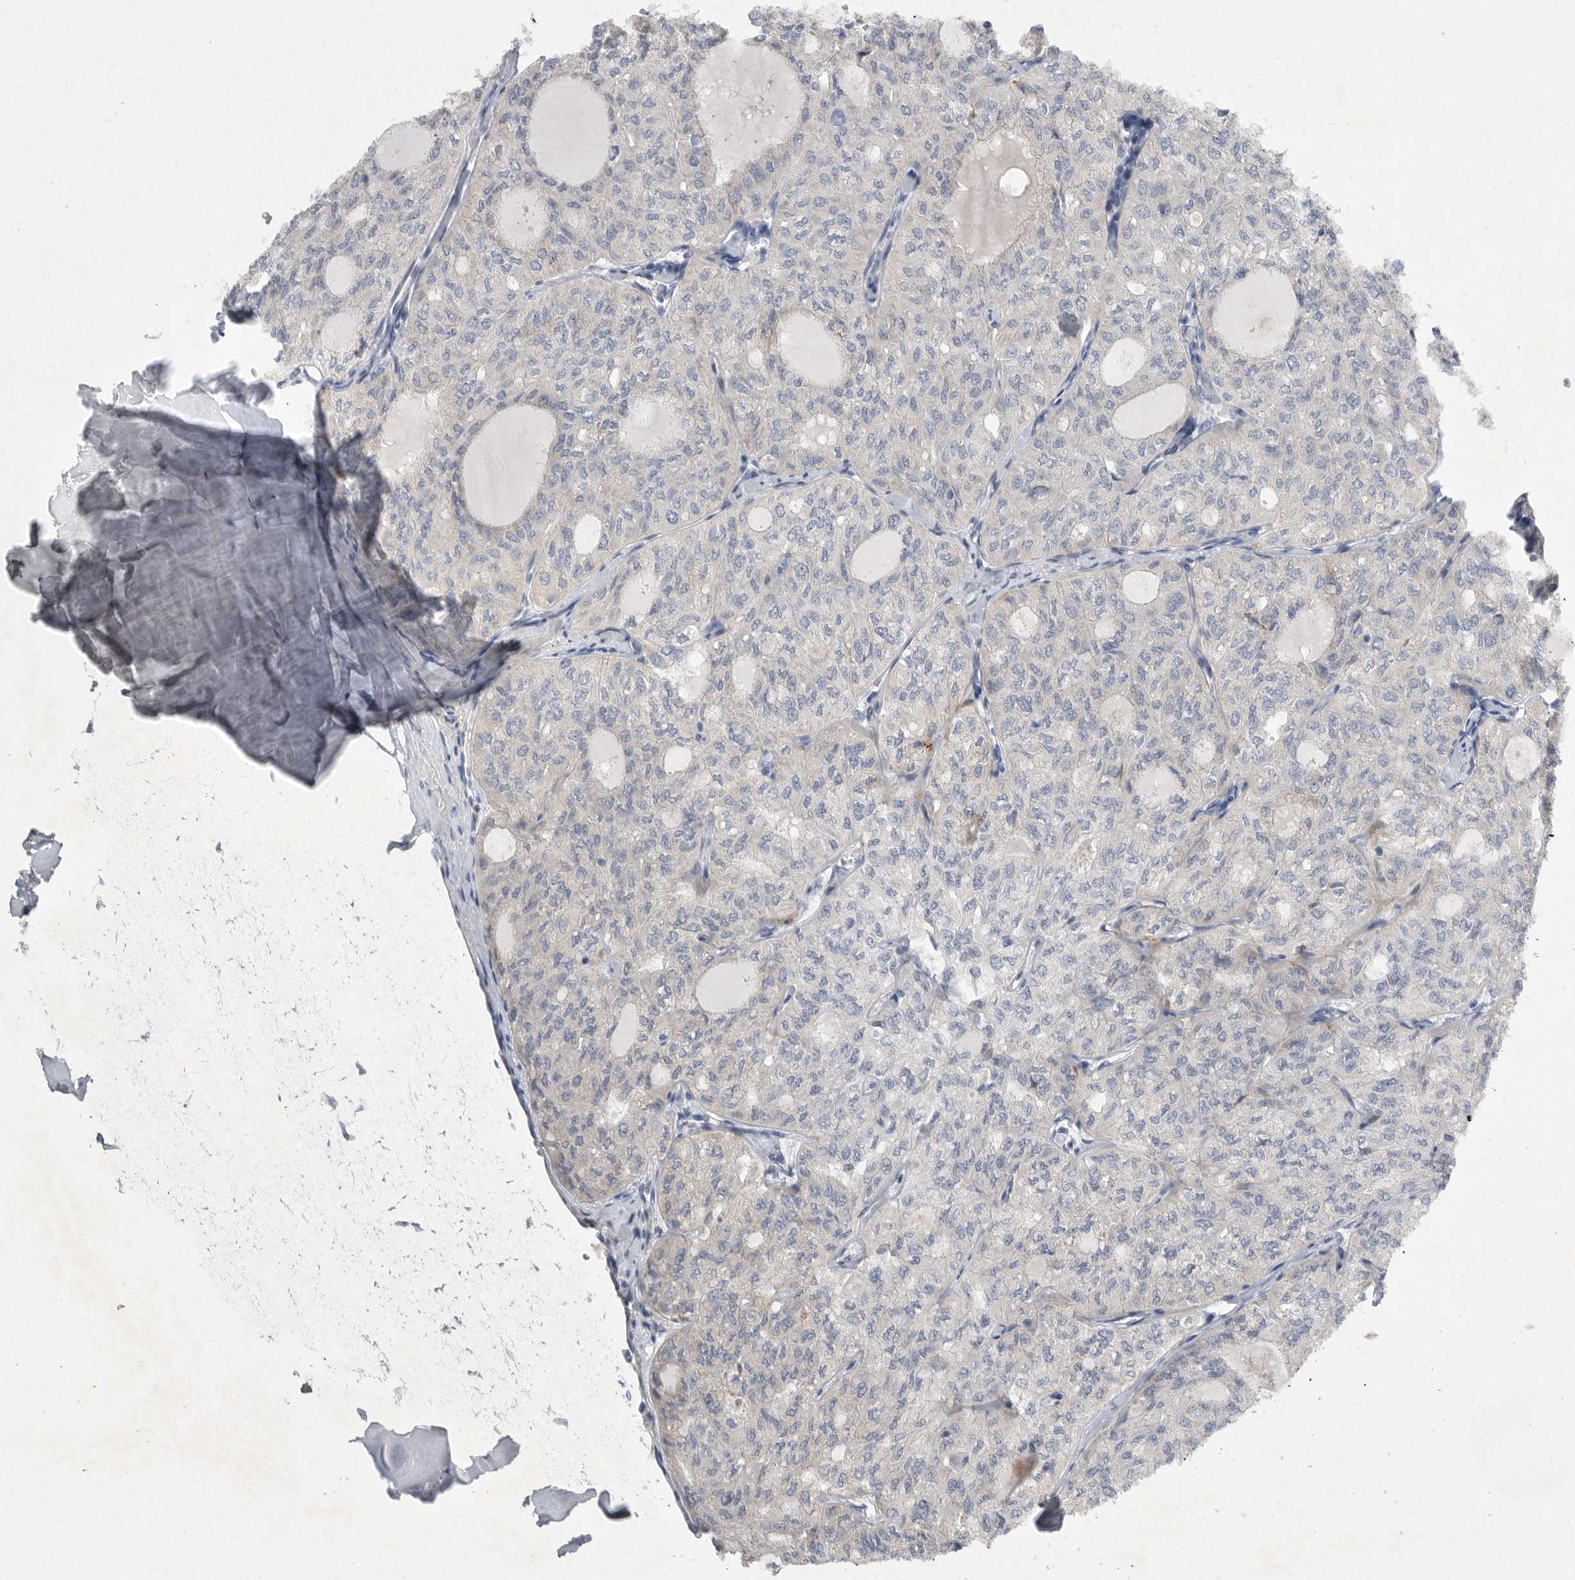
{"staining": {"intensity": "negative", "quantity": "none", "location": "none"}, "tissue": "thyroid cancer", "cell_type": "Tumor cells", "image_type": "cancer", "snomed": [{"axis": "morphology", "description": "Follicular adenoma carcinoma, NOS"}, {"axis": "topography", "description": "Thyroid gland"}], "caption": "Immunohistochemistry (IHC) of human thyroid follicular adenoma carcinoma demonstrates no positivity in tumor cells.", "gene": "EDEM3", "patient": {"sex": "male", "age": 75}}